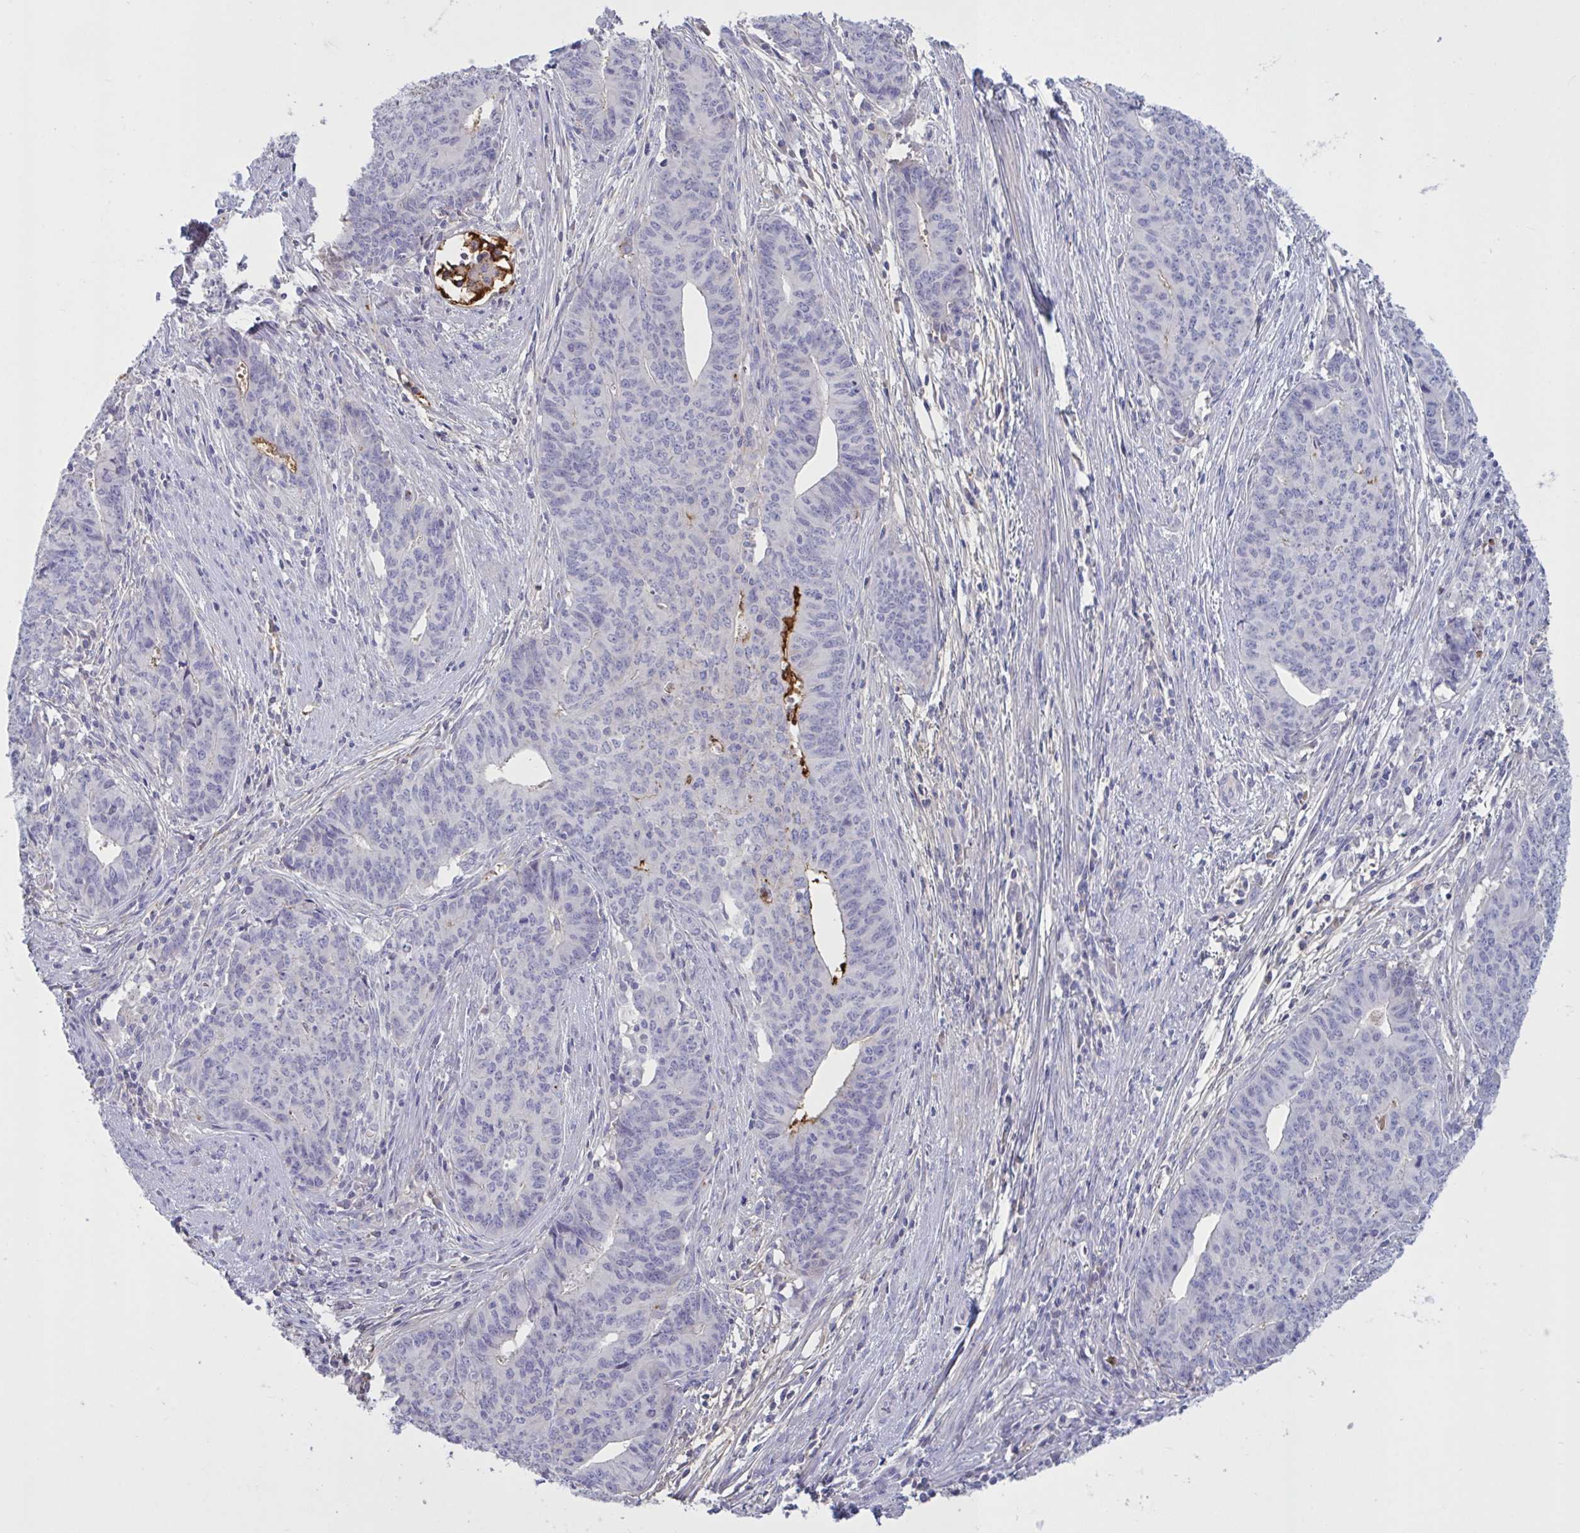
{"staining": {"intensity": "negative", "quantity": "none", "location": "none"}, "tissue": "endometrial cancer", "cell_type": "Tumor cells", "image_type": "cancer", "snomed": [{"axis": "morphology", "description": "Adenocarcinoma, NOS"}, {"axis": "topography", "description": "Endometrium"}], "caption": "This micrograph is of adenocarcinoma (endometrial) stained with immunohistochemistry to label a protein in brown with the nuclei are counter-stained blue. There is no expression in tumor cells.", "gene": "IL1R1", "patient": {"sex": "female", "age": 59}}